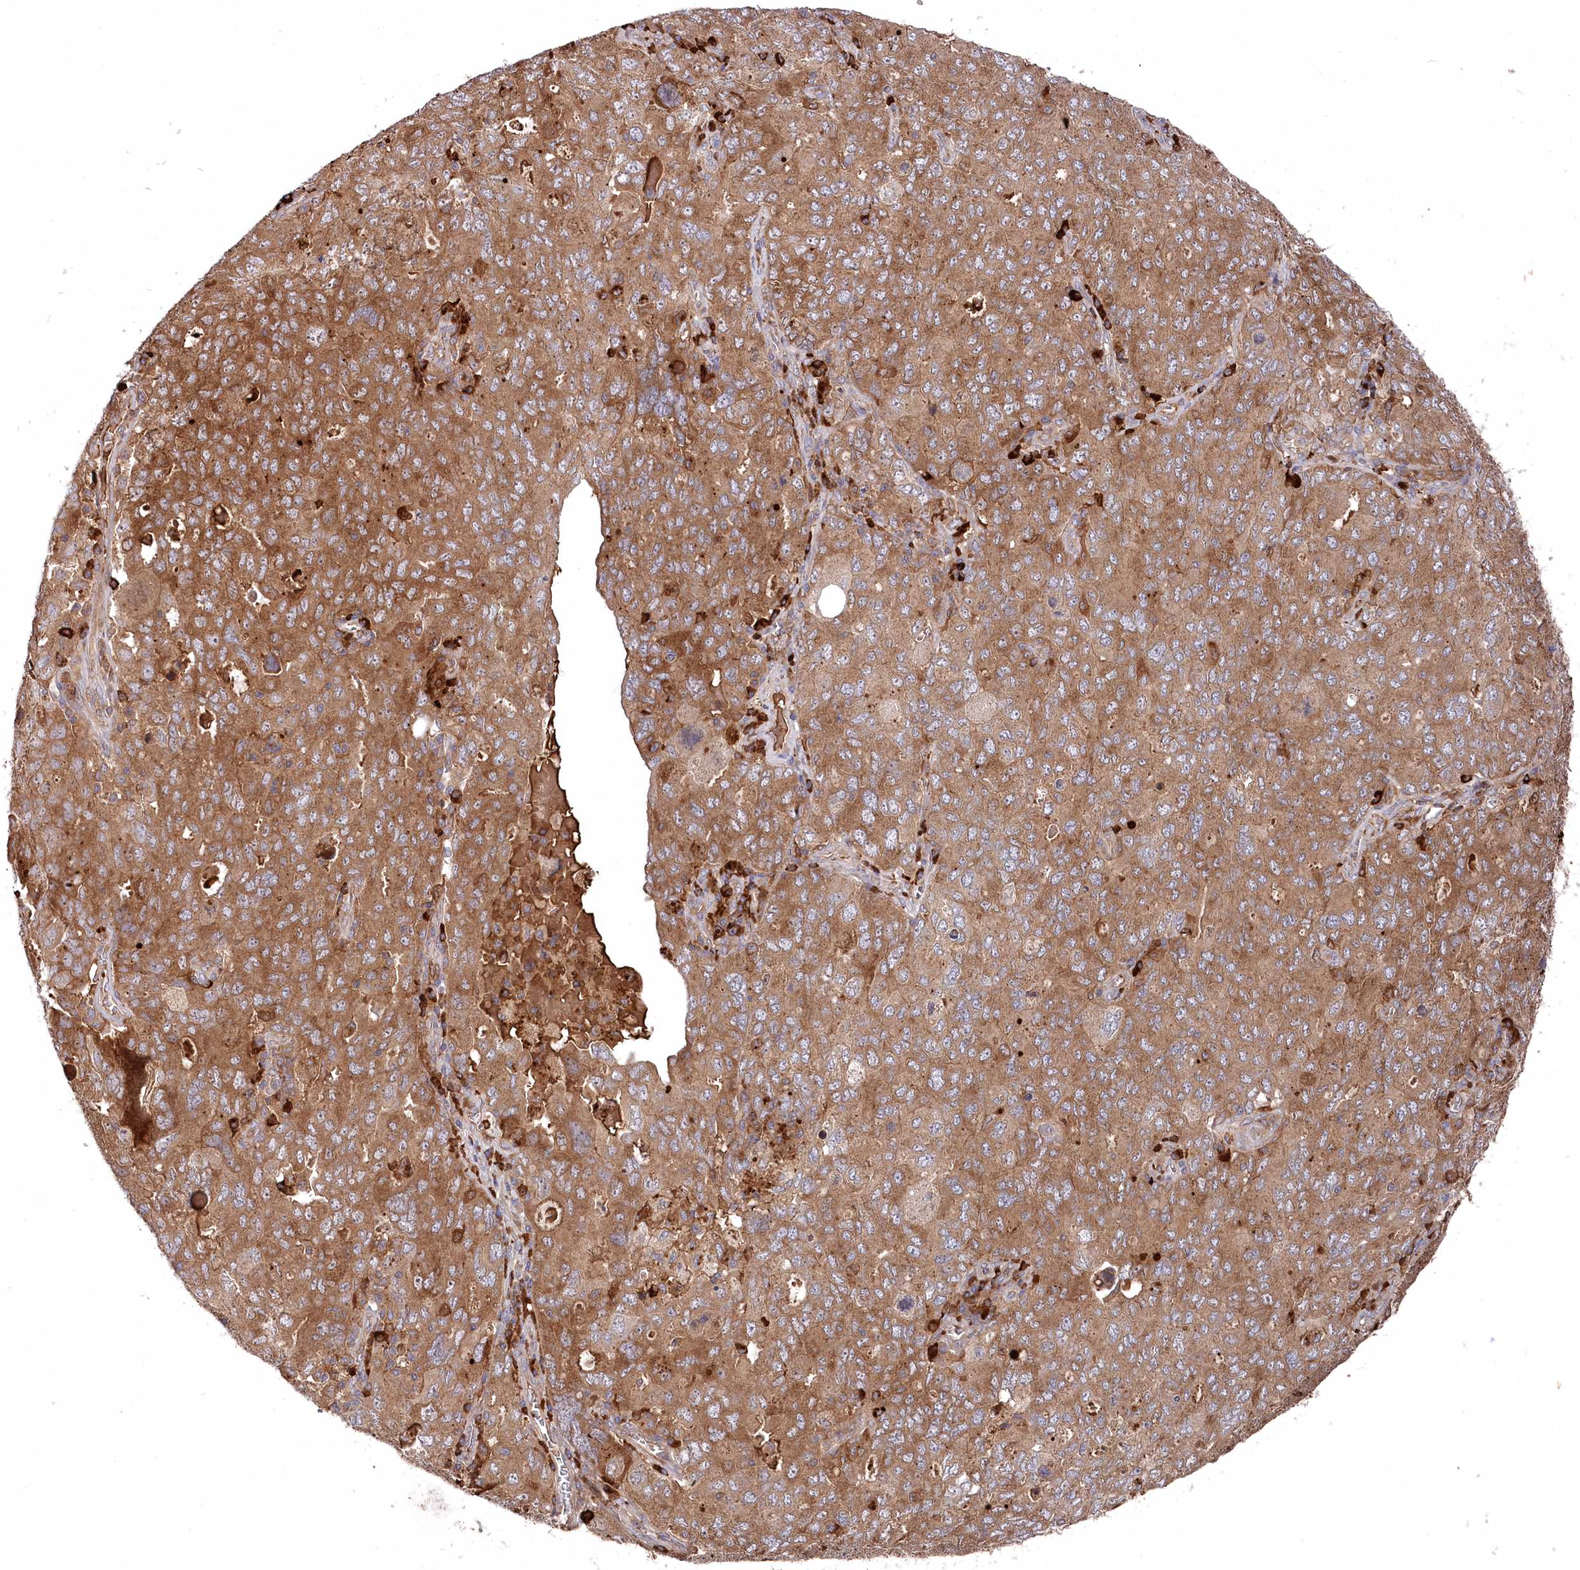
{"staining": {"intensity": "moderate", "quantity": ">75%", "location": "cytoplasmic/membranous"}, "tissue": "ovarian cancer", "cell_type": "Tumor cells", "image_type": "cancer", "snomed": [{"axis": "morphology", "description": "Carcinoma, endometroid"}, {"axis": "topography", "description": "Ovary"}], "caption": "Ovarian cancer (endometroid carcinoma) tissue displays moderate cytoplasmic/membranous expression in about >75% of tumor cells, visualized by immunohistochemistry.", "gene": "PPP1R21", "patient": {"sex": "female", "age": 62}}